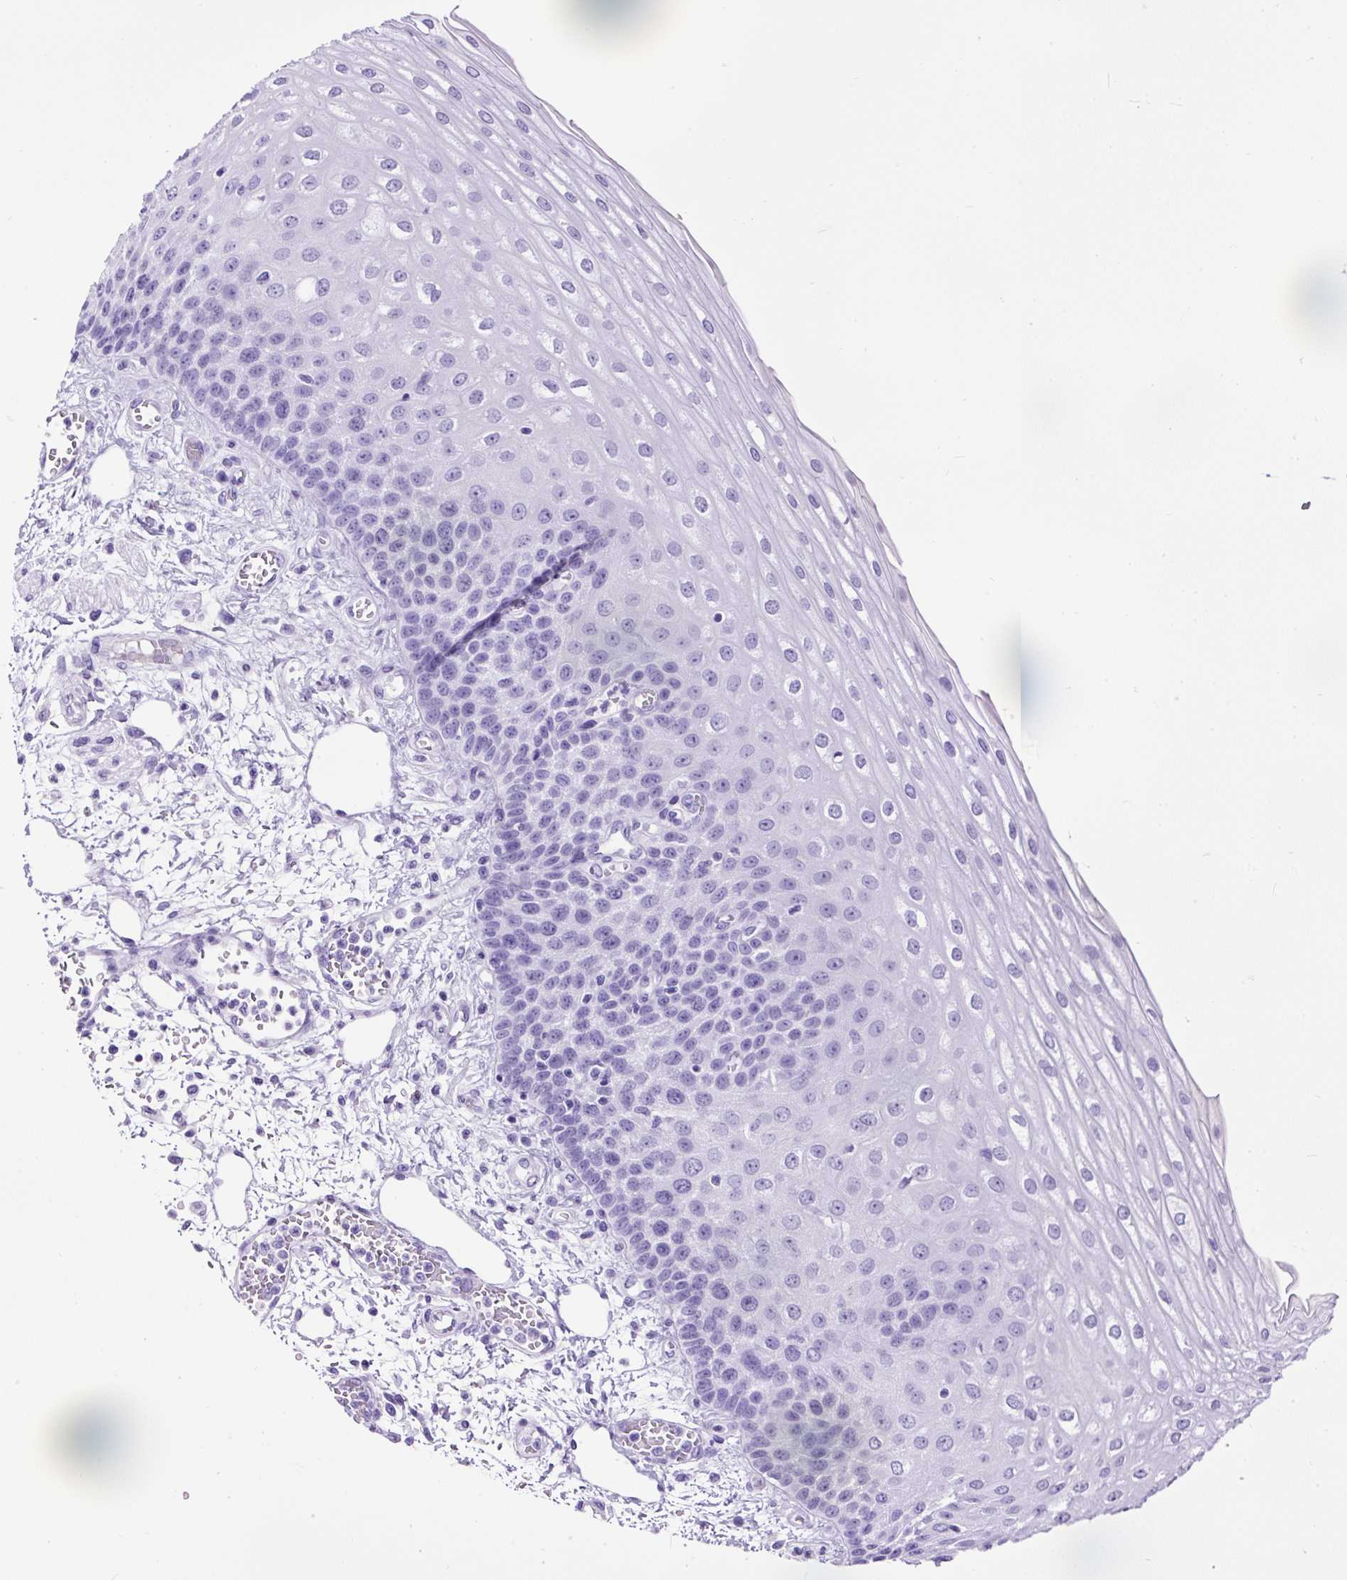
{"staining": {"intensity": "negative", "quantity": "none", "location": "none"}, "tissue": "esophagus", "cell_type": "Squamous epithelial cells", "image_type": "normal", "snomed": [{"axis": "morphology", "description": "Normal tissue, NOS"}, {"axis": "morphology", "description": "Adenocarcinoma, NOS"}, {"axis": "topography", "description": "Esophagus"}], "caption": "Immunohistochemistry histopathology image of unremarkable esophagus: human esophagus stained with DAB (3,3'-diaminobenzidine) displays no significant protein expression in squamous epithelial cells.", "gene": "CEL", "patient": {"sex": "male", "age": 81}}